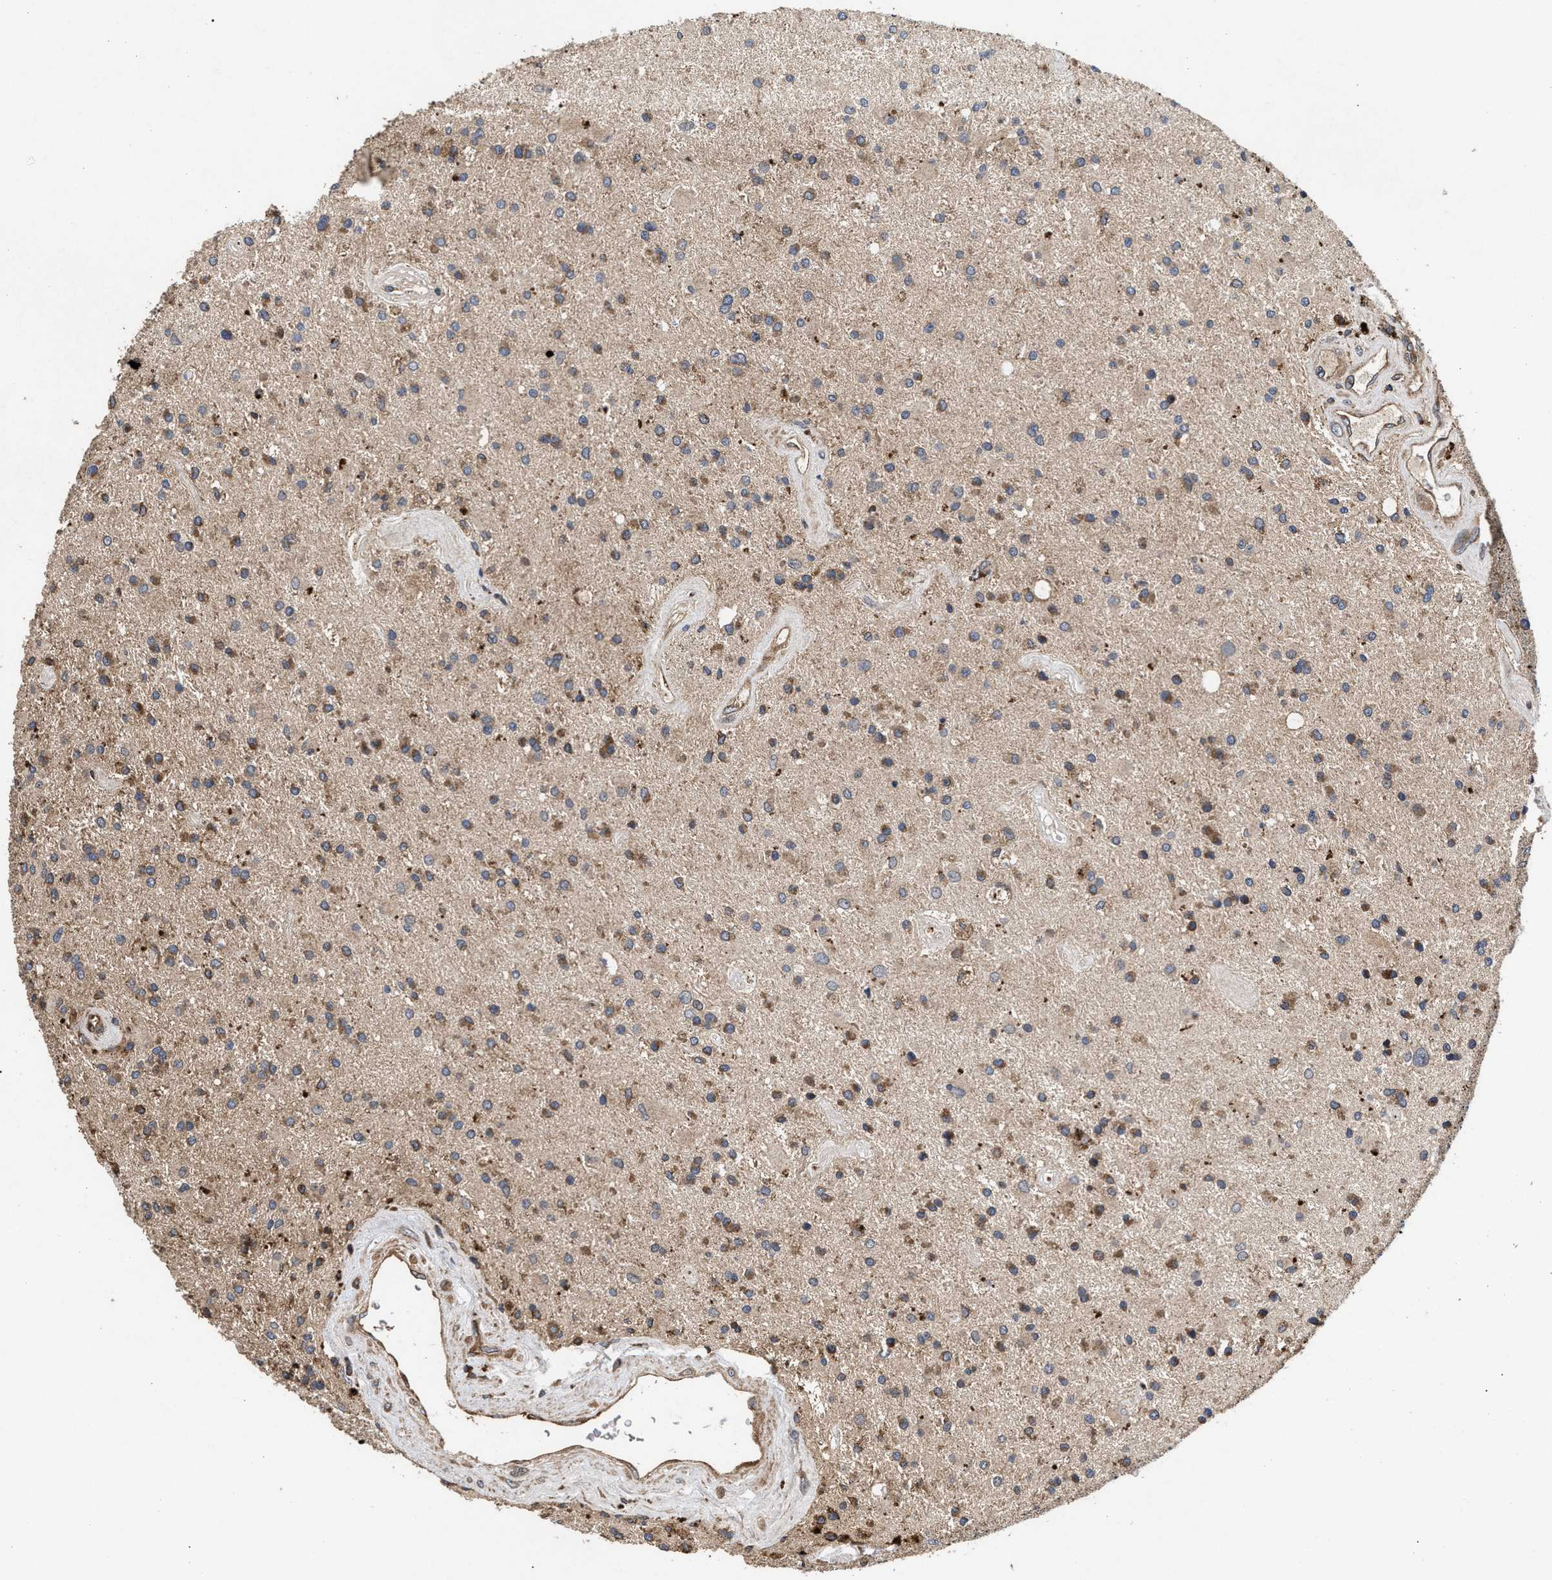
{"staining": {"intensity": "moderate", "quantity": "25%-75%", "location": "cytoplasmic/membranous"}, "tissue": "glioma", "cell_type": "Tumor cells", "image_type": "cancer", "snomed": [{"axis": "morphology", "description": "Glioma, malignant, Low grade"}, {"axis": "topography", "description": "Brain"}], "caption": "DAB (3,3'-diaminobenzidine) immunohistochemical staining of glioma exhibits moderate cytoplasmic/membranous protein expression in about 25%-75% of tumor cells.", "gene": "NFKB2", "patient": {"sex": "male", "age": 58}}